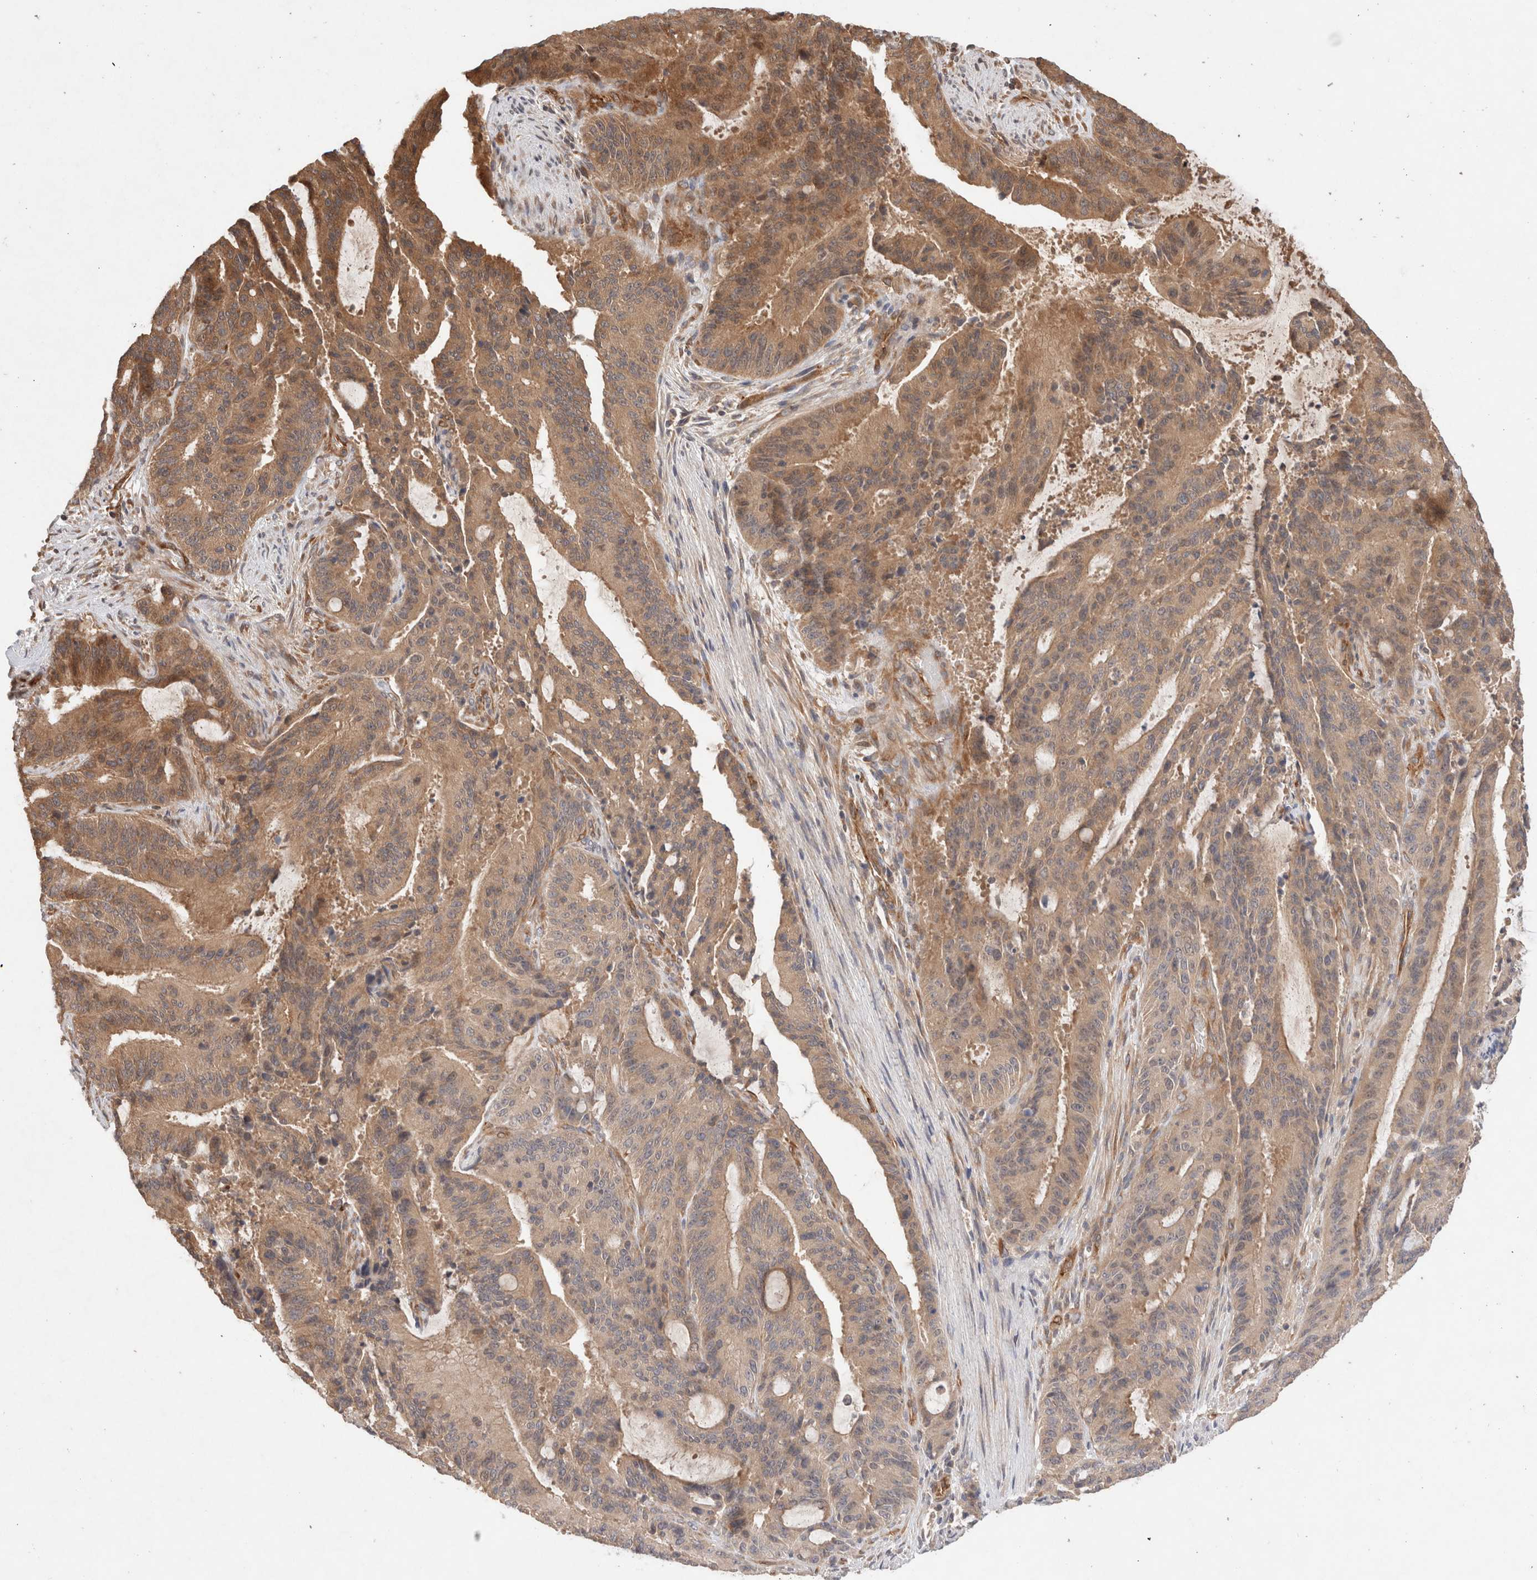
{"staining": {"intensity": "moderate", "quantity": ">75%", "location": "cytoplasmic/membranous"}, "tissue": "liver cancer", "cell_type": "Tumor cells", "image_type": "cancer", "snomed": [{"axis": "morphology", "description": "Normal tissue, NOS"}, {"axis": "morphology", "description": "Cholangiocarcinoma"}, {"axis": "topography", "description": "Liver"}, {"axis": "topography", "description": "Peripheral nerve tissue"}], "caption": "This is an image of IHC staining of liver cancer, which shows moderate staining in the cytoplasmic/membranous of tumor cells.", "gene": "KLHL20", "patient": {"sex": "female", "age": 73}}